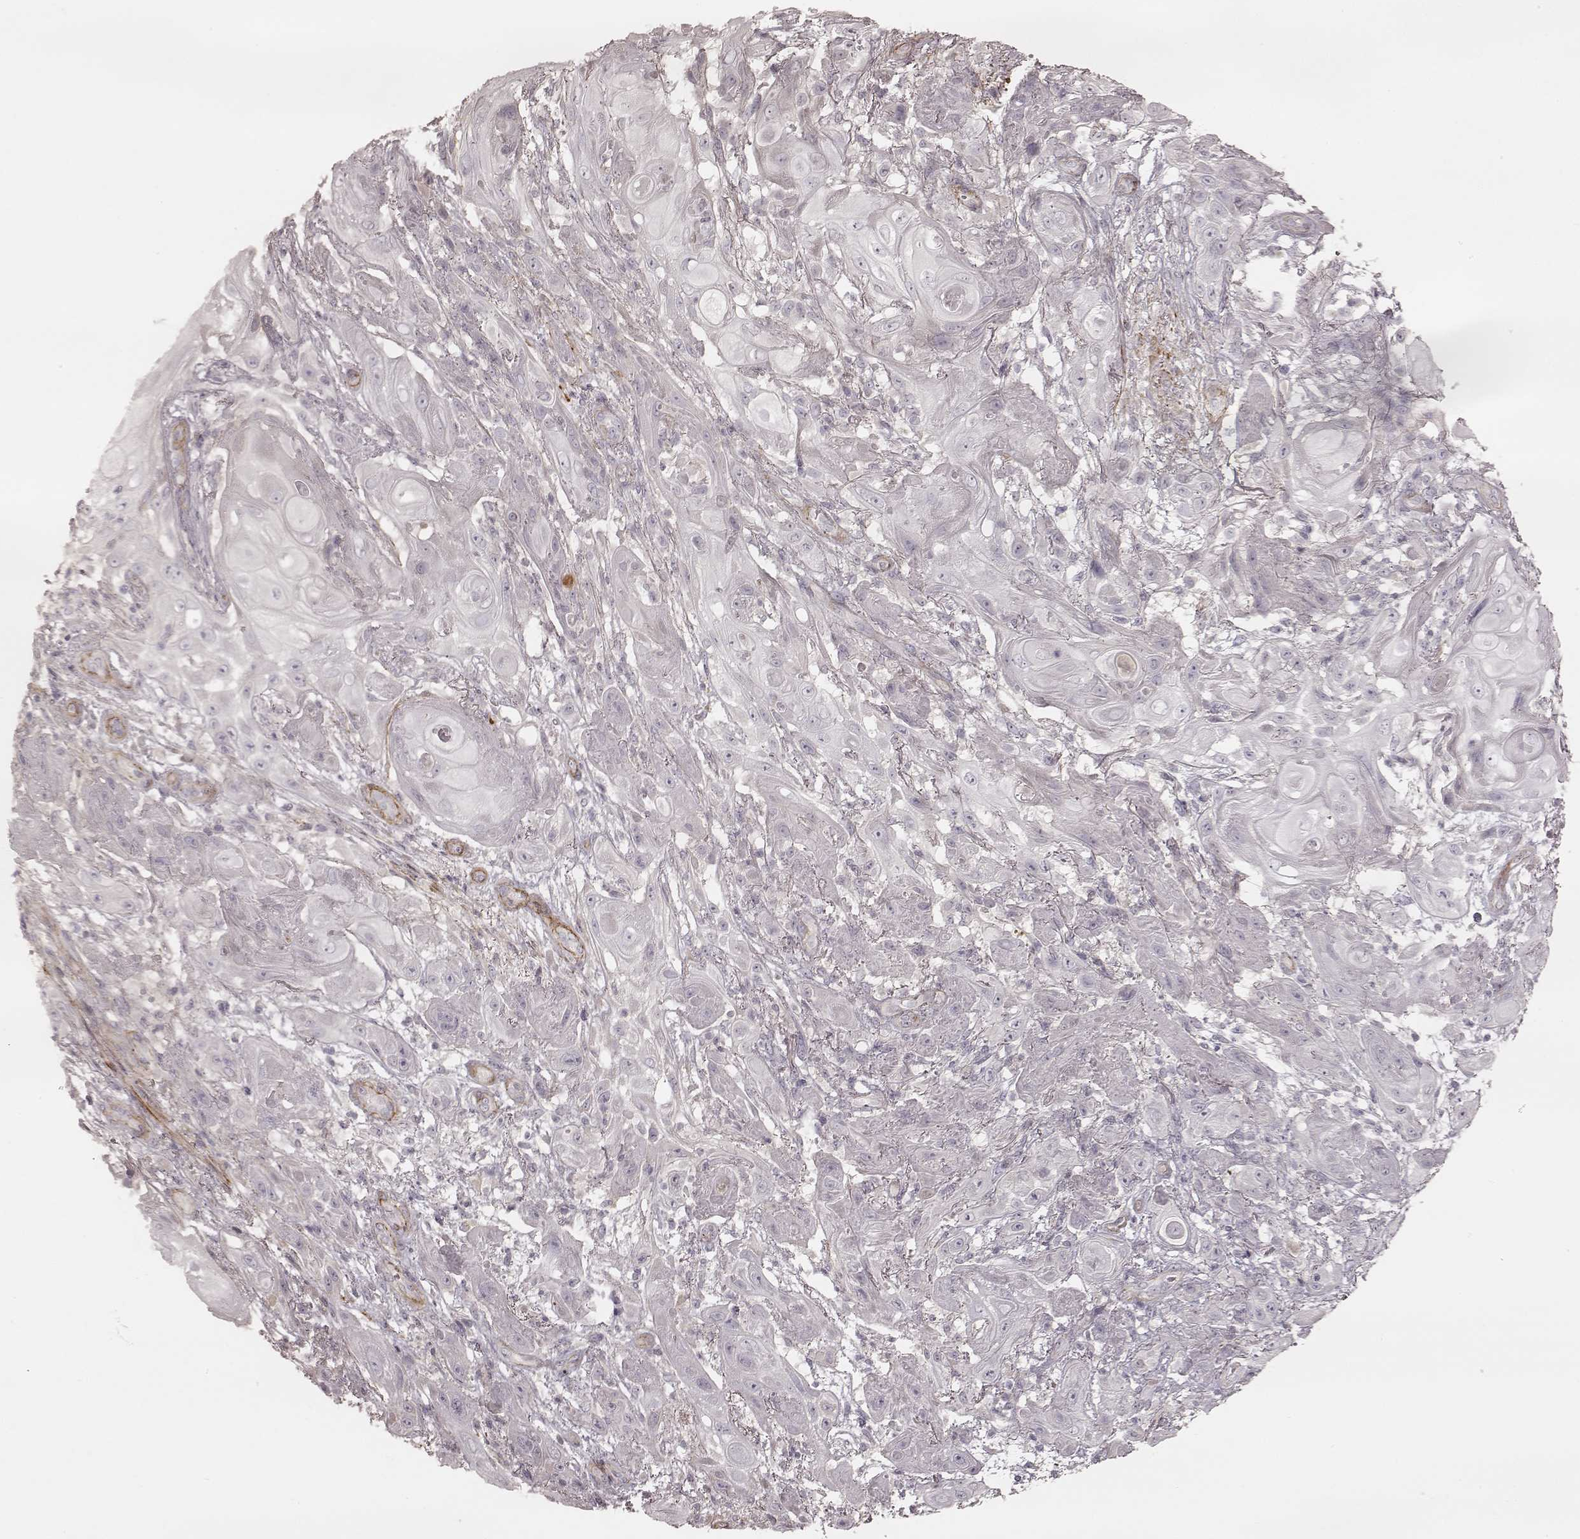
{"staining": {"intensity": "negative", "quantity": "none", "location": "none"}, "tissue": "skin cancer", "cell_type": "Tumor cells", "image_type": "cancer", "snomed": [{"axis": "morphology", "description": "Squamous cell carcinoma, NOS"}, {"axis": "topography", "description": "Skin"}], "caption": "Tumor cells show no significant protein positivity in skin squamous cell carcinoma. (DAB IHC with hematoxylin counter stain).", "gene": "KCNJ9", "patient": {"sex": "male", "age": 62}}